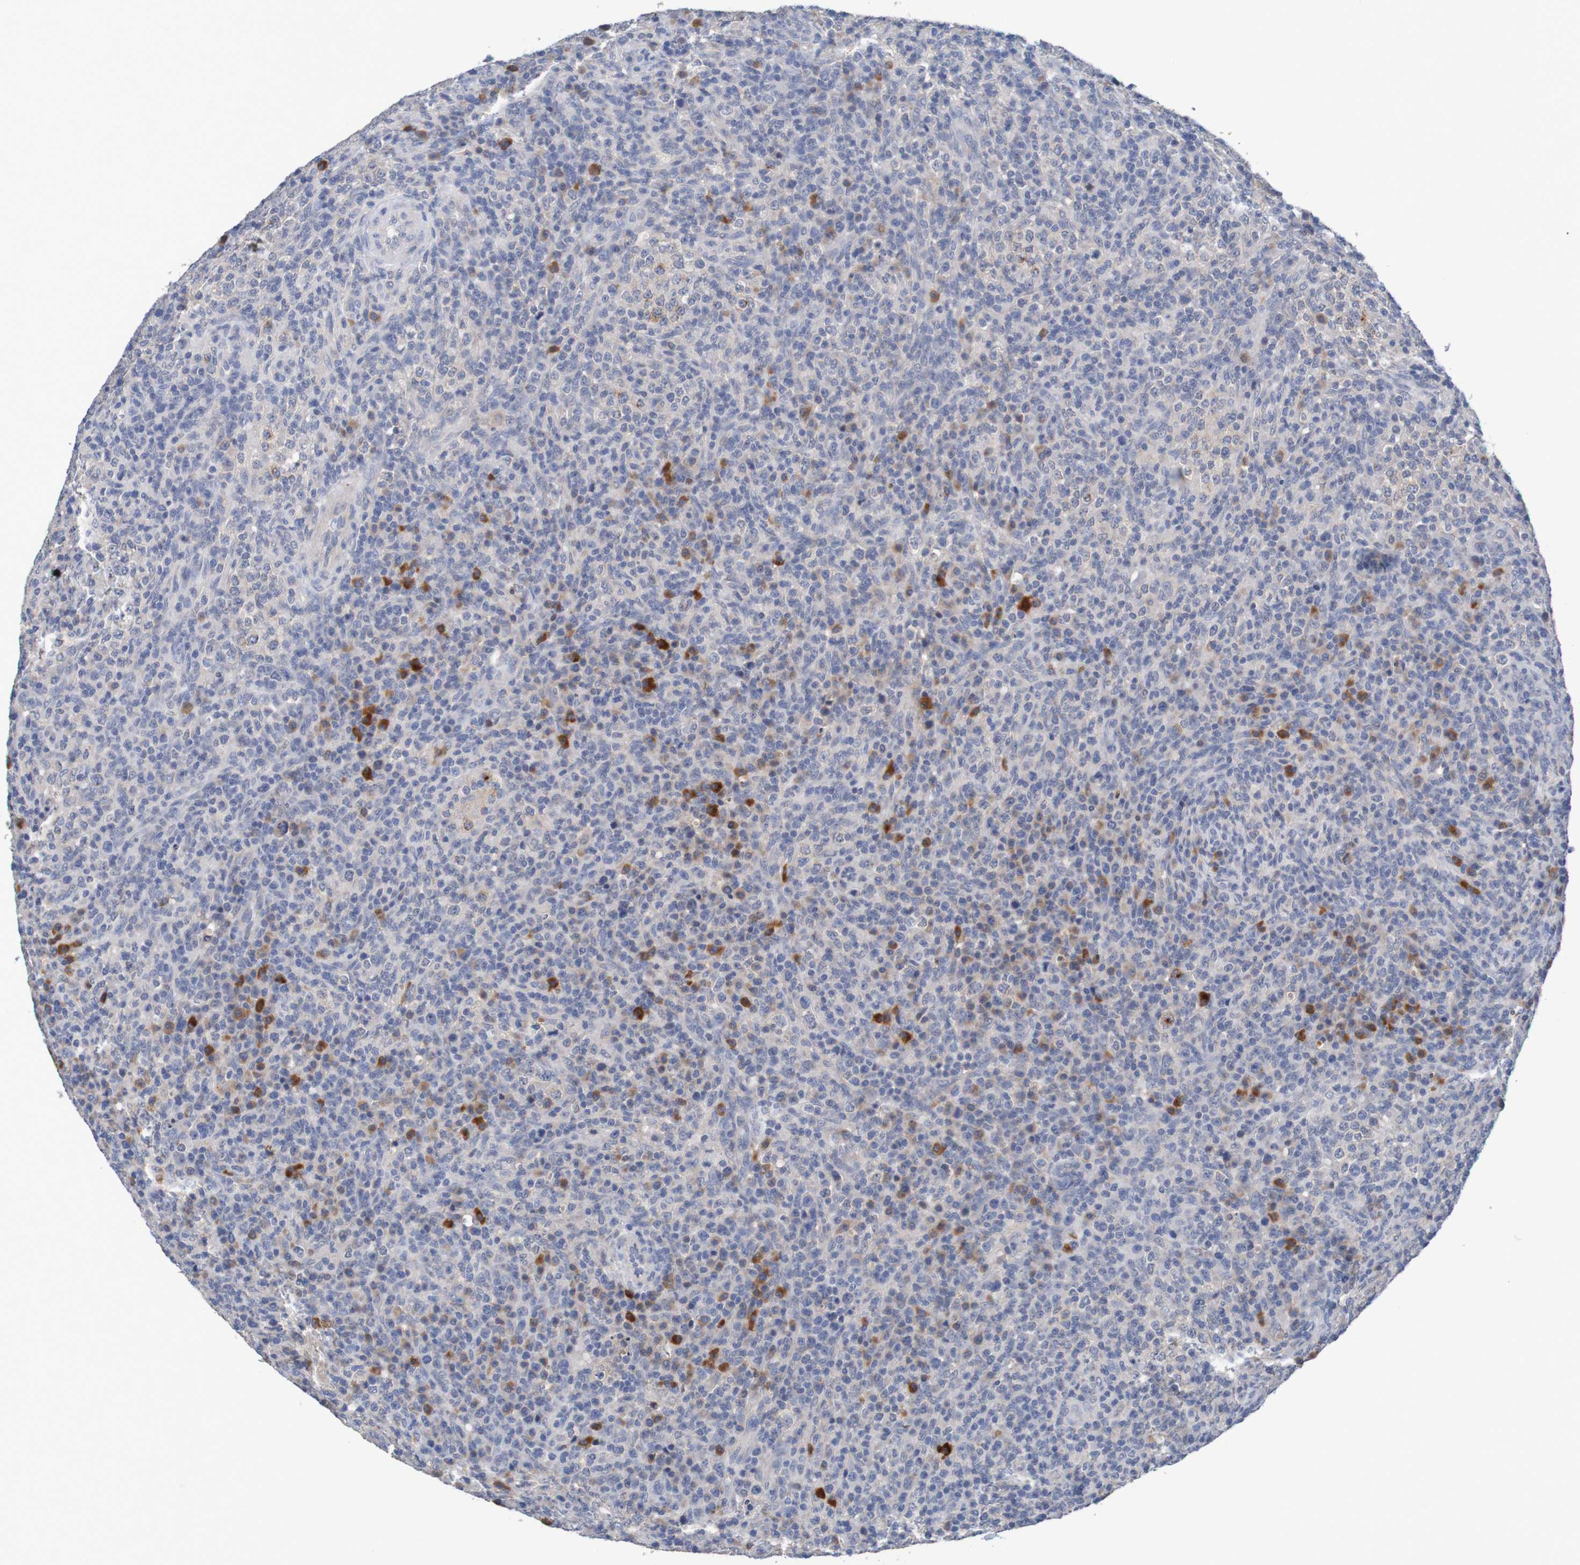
{"staining": {"intensity": "moderate", "quantity": "<25%", "location": "cytoplasmic/membranous"}, "tissue": "lymphoma", "cell_type": "Tumor cells", "image_type": "cancer", "snomed": [{"axis": "morphology", "description": "Malignant lymphoma, non-Hodgkin's type, High grade"}, {"axis": "topography", "description": "Lymph node"}], "caption": "An IHC micrograph of tumor tissue is shown. Protein staining in brown highlights moderate cytoplasmic/membranous positivity in high-grade malignant lymphoma, non-Hodgkin's type within tumor cells.", "gene": "LTA", "patient": {"sex": "female", "age": 76}}